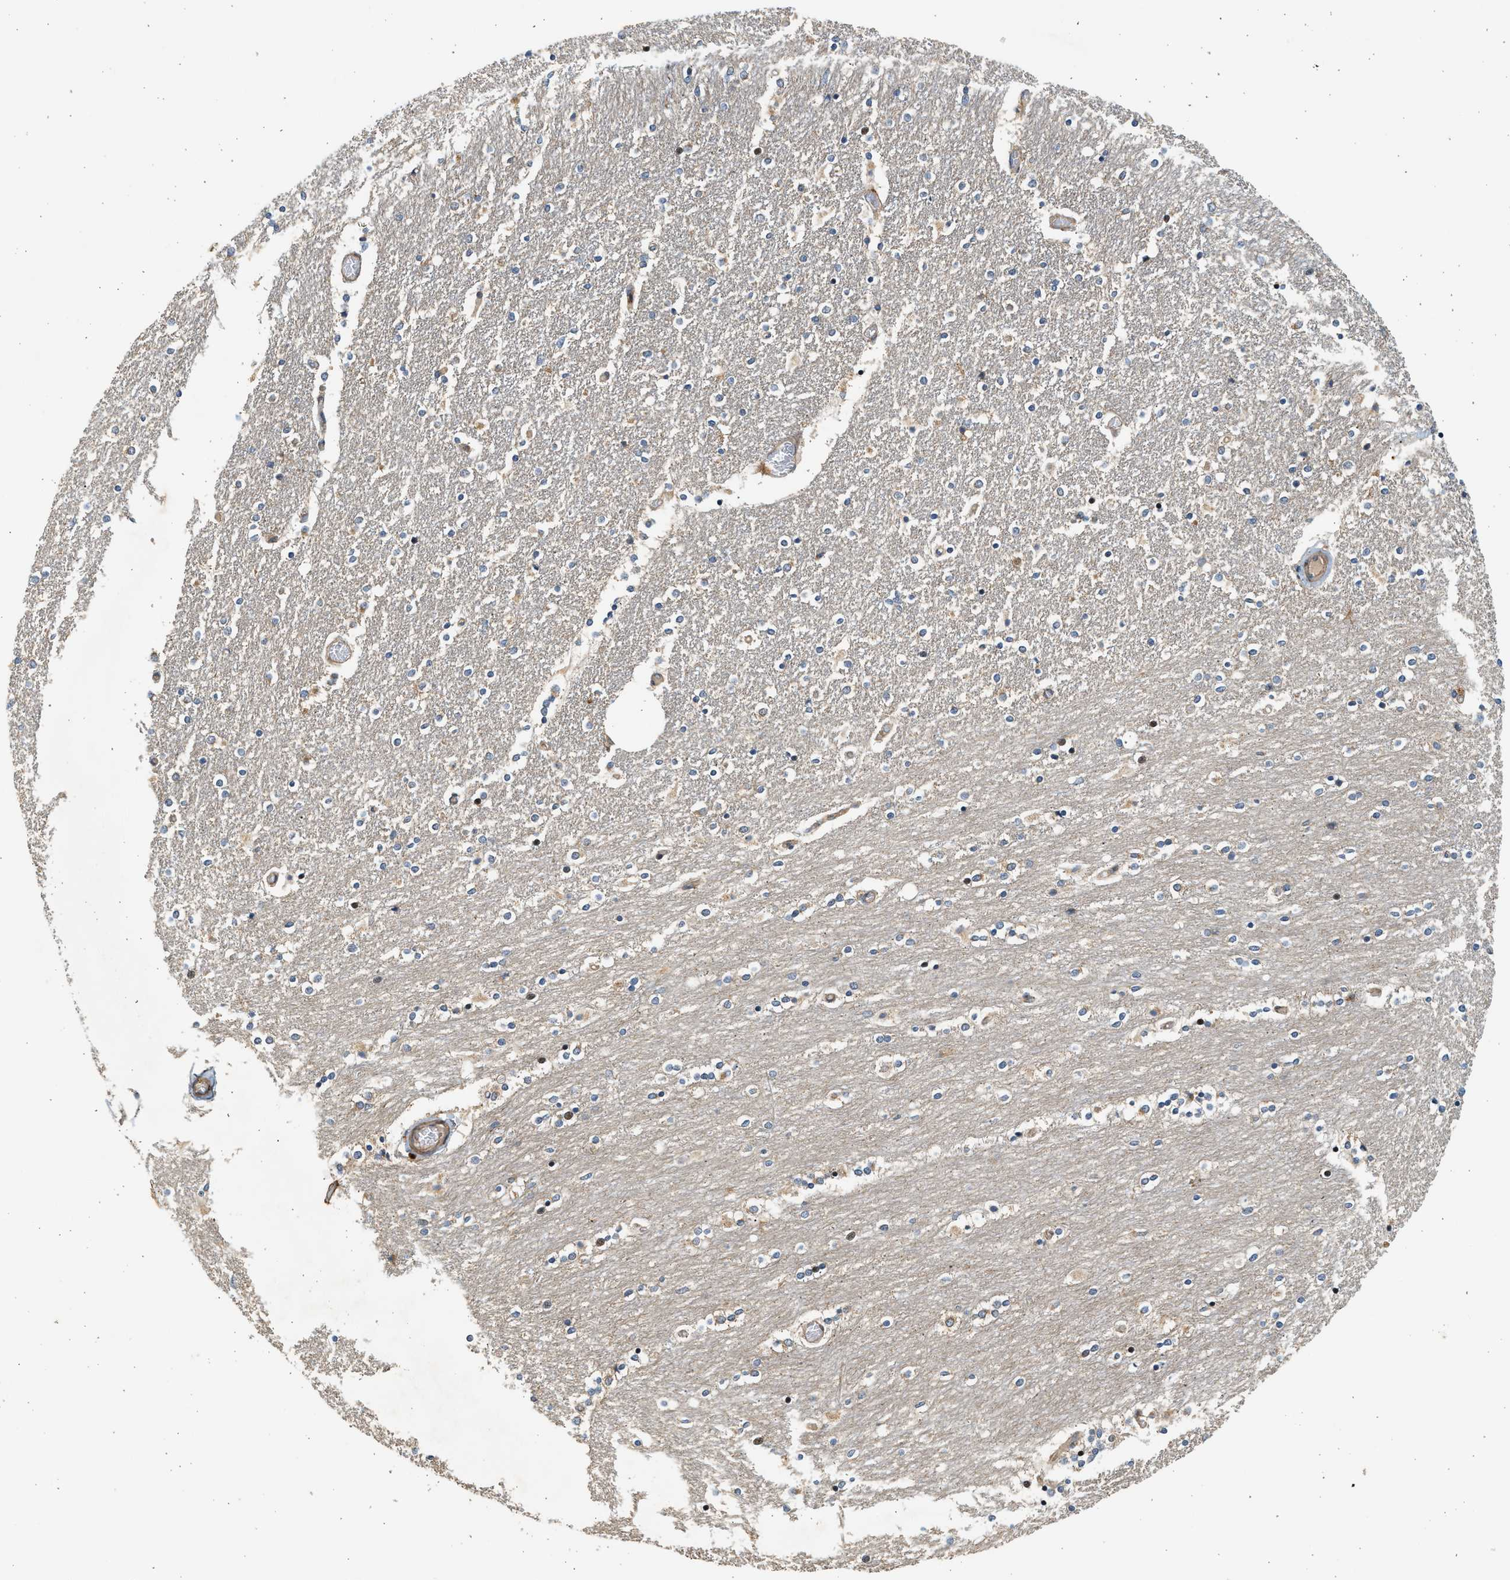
{"staining": {"intensity": "weak", "quantity": "<25%", "location": "cytoplasmic/membranous"}, "tissue": "caudate", "cell_type": "Glial cells", "image_type": "normal", "snomed": [{"axis": "morphology", "description": "Normal tissue, NOS"}, {"axis": "topography", "description": "Lateral ventricle wall"}], "caption": "Human caudate stained for a protein using immunohistochemistry reveals no staining in glial cells.", "gene": "NRSN2", "patient": {"sex": "female", "age": 54}}